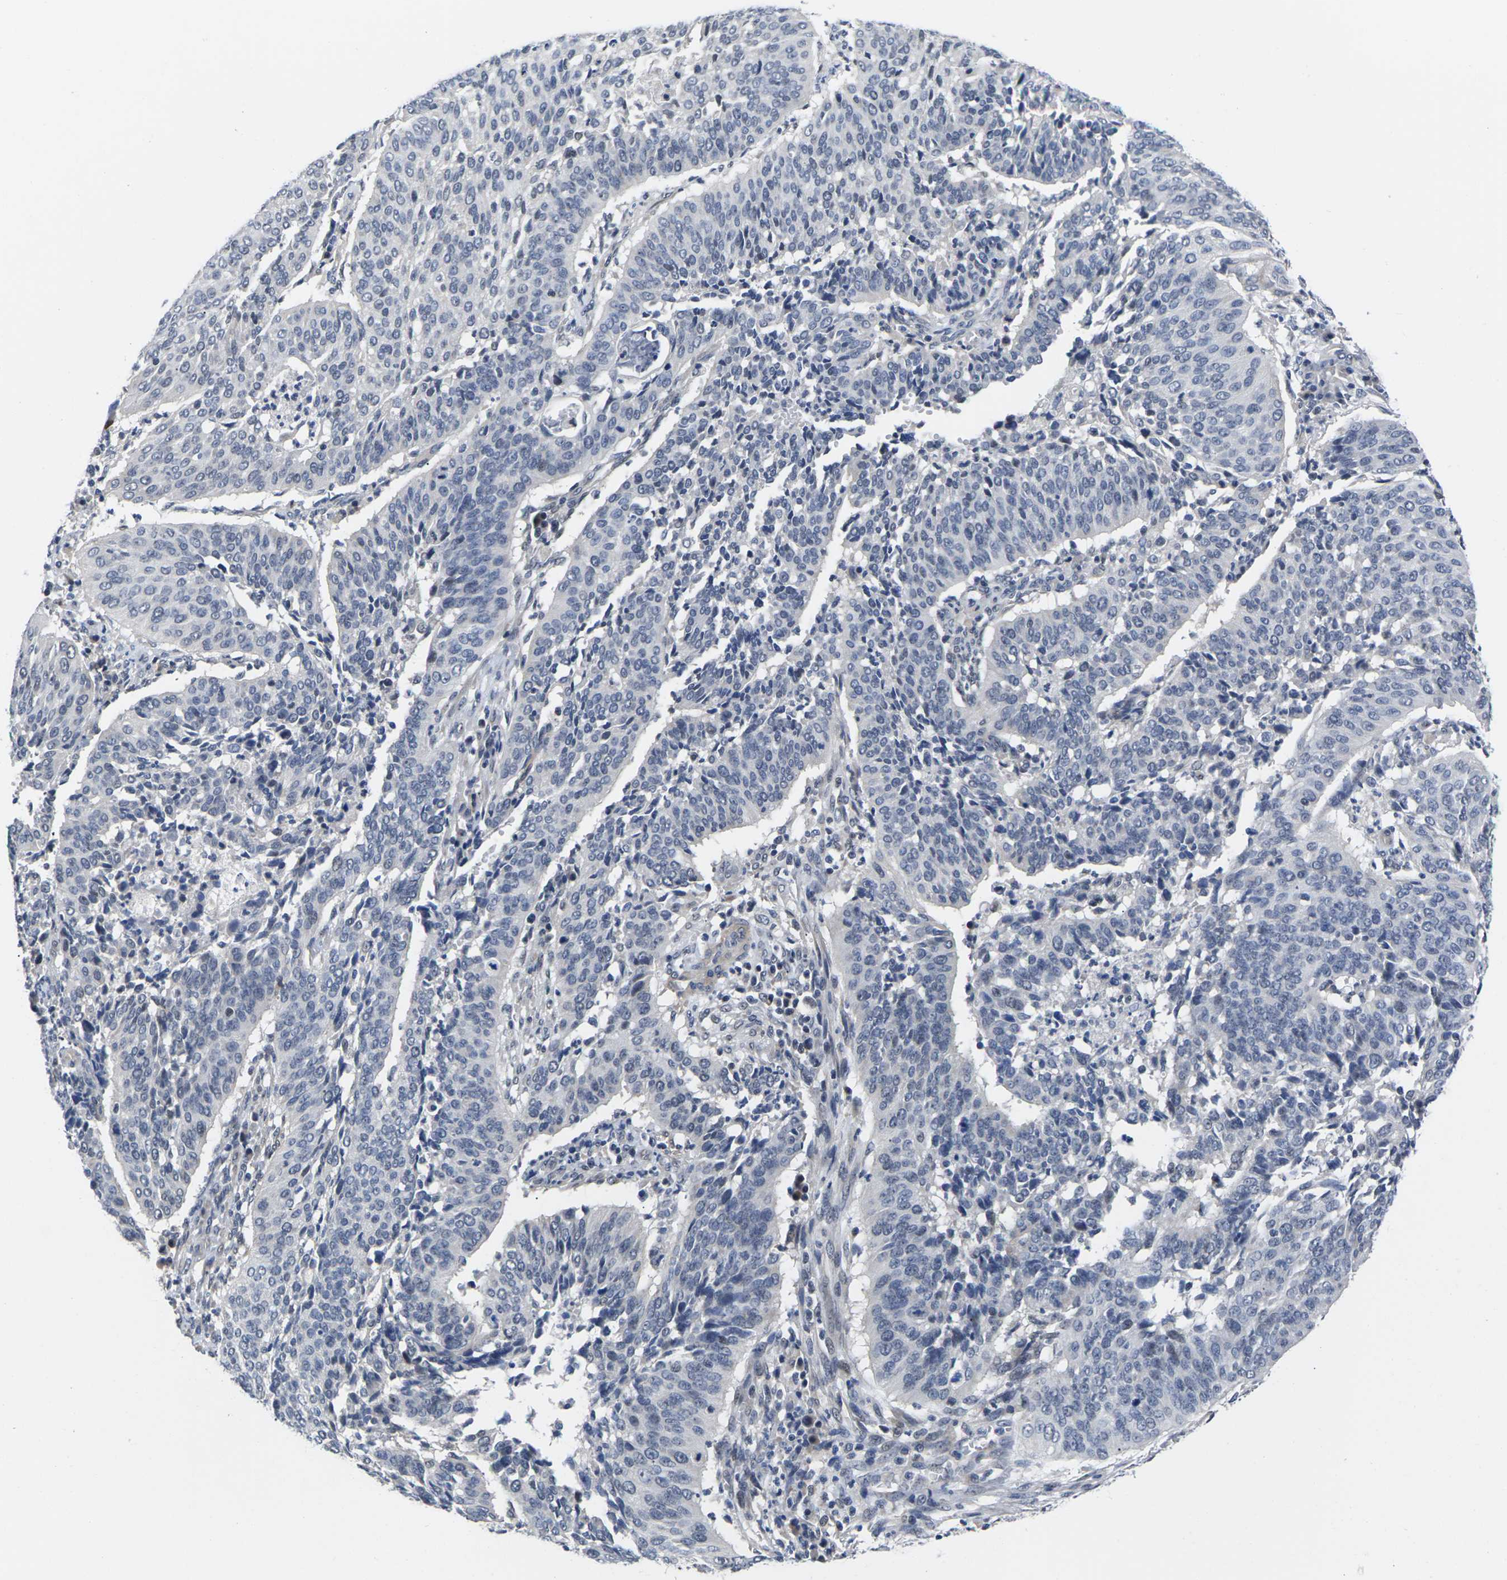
{"staining": {"intensity": "negative", "quantity": "none", "location": "none"}, "tissue": "cervical cancer", "cell_type": "Tumor cells", "image_type": "cancer", "snomed": [{"axis": "morphology", "description": "Normal tissue, NOS"}, {"axis": "morphology", "description": "Squamous cell carcinoma, NOS"}, {"axis": "topography", "description": "Cervix"}], "caption": "Tumor cells show no significant protein positivity in squamous cell carcinoma (cervical). (DAB (3,3'-diaminobenzidine) immunohistochemistry (IHC) visualized using brightfield microscopy, high magnification).", "gene": "ST6GAL2", "patient": {"sex": "female", "age": 39}}